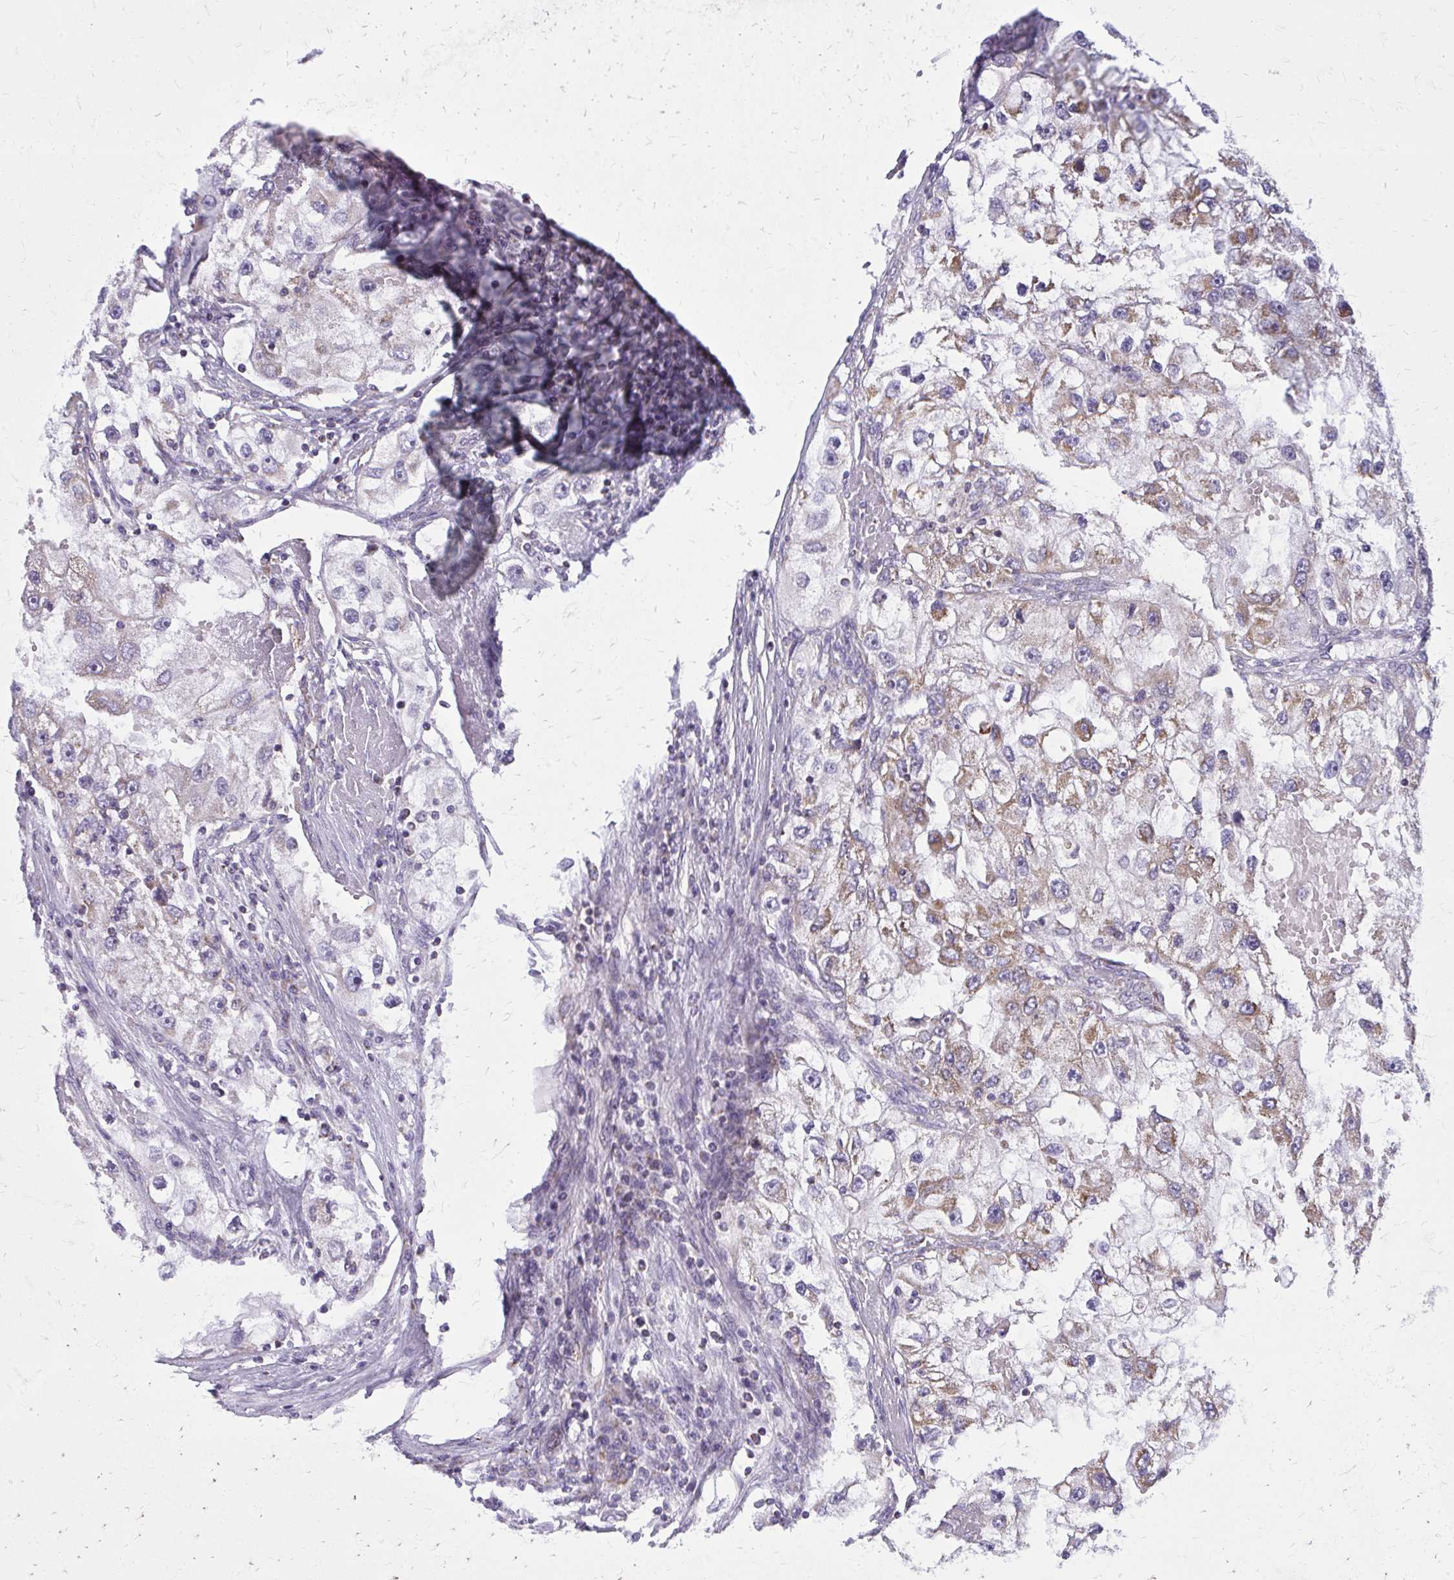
{"staining": {"intensity": "moderate", "quantity": "<25%", "location": "cytoplasmic/membranous"}, "tissue": "renal cancer", "cell_type": "Tumor cells", "image_type": "cancer", "snomed": [{"axis": "morphology", "description": "Adenocarcinoma, NOS"}, {"axis": "topography", "description": "Kidney"}], "caption": "Immunohistochemistry (IHC) staining of renal adenocarcinoma, which demonstrates low levels of moderate cytoplasmic/membranous expression in approximately <25% of tumor cells indicating moderate cytoplasmic/membranous protein positivity. The staining was performed using DAB (brown) for protein detection and nuclei were counterstained in hematoxylin (blue).", "gene": "IFIT1", "patient": {"sex": "male", "age": 63}}